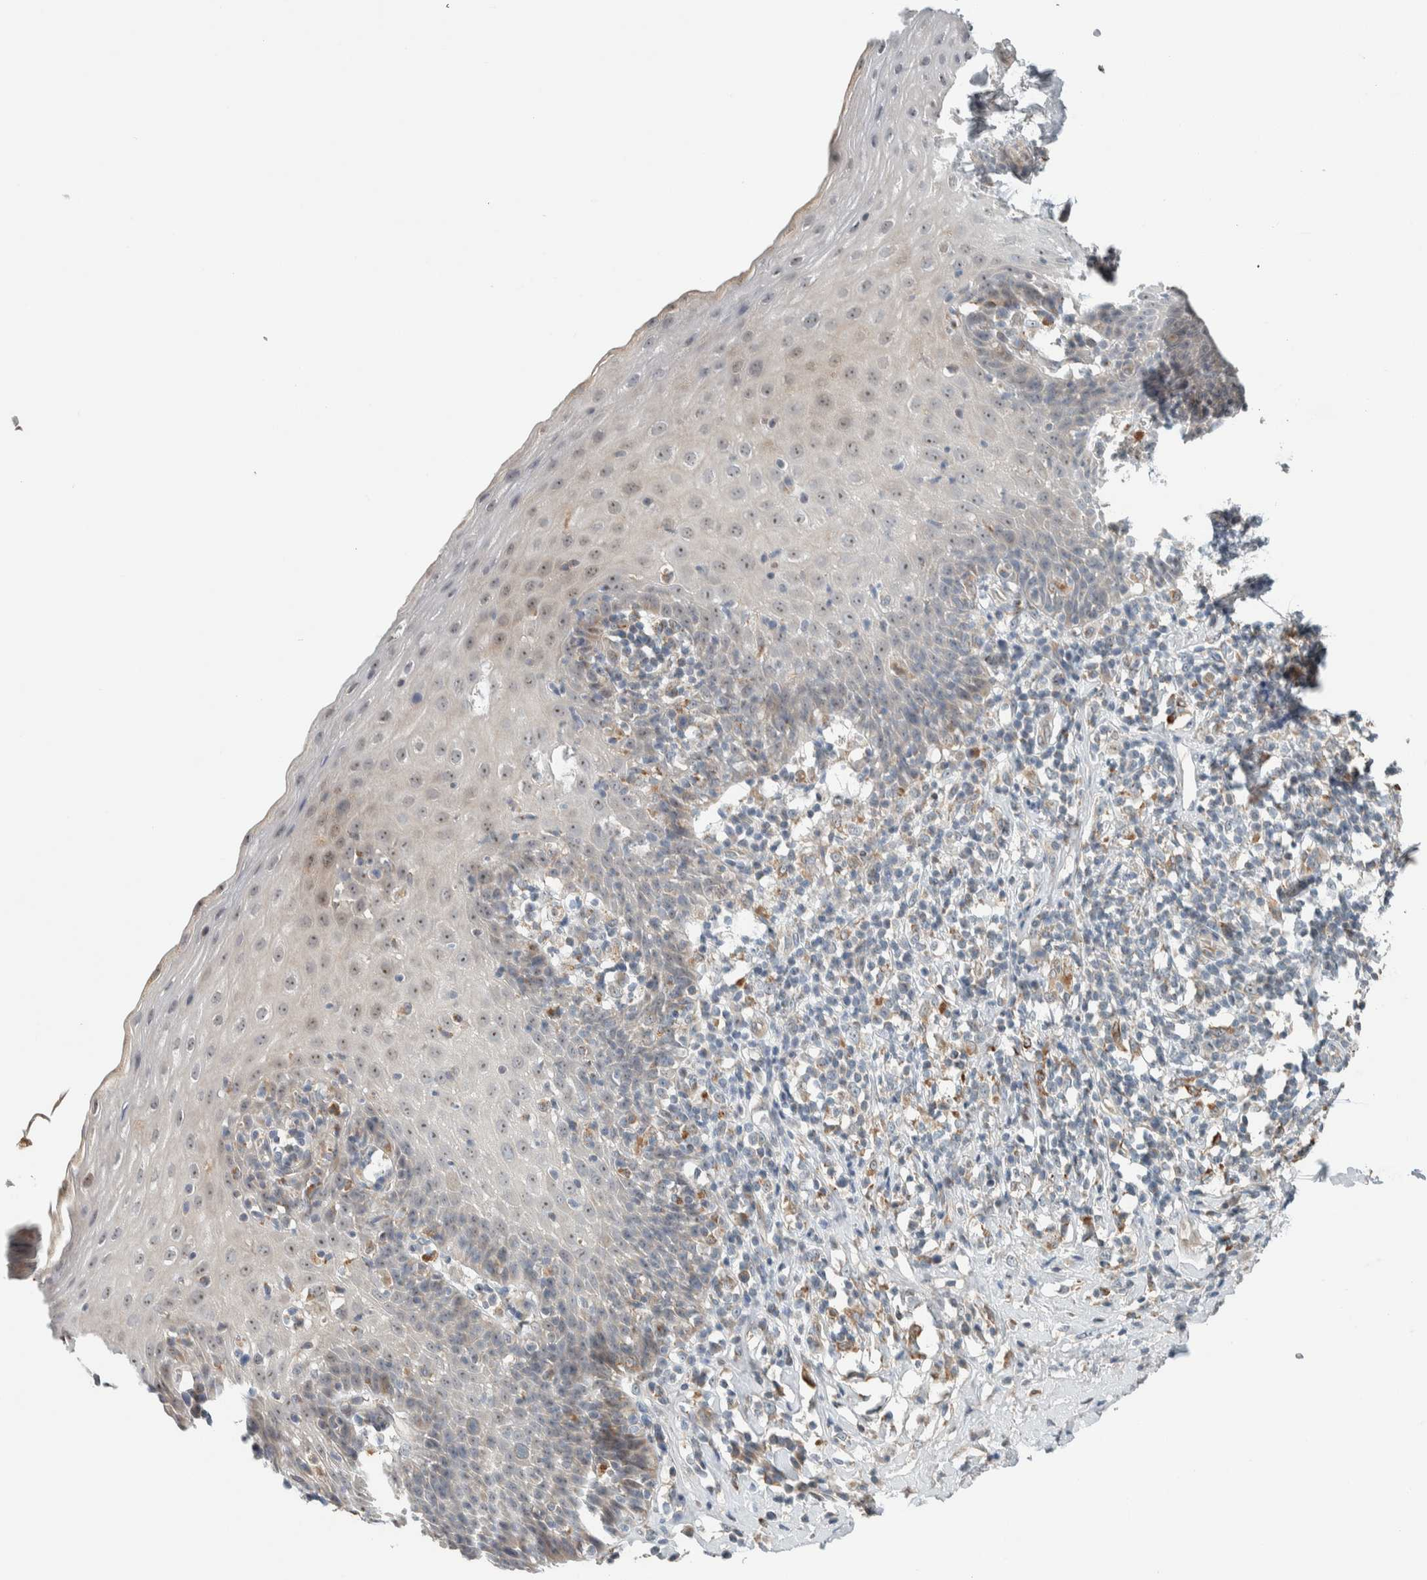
{"staining": {"intensity": "weak", "quantity": "<25%", "location": "nuclear"}, "tissue": "esophagus", "cell_type": "Squamous epithelial cells", "image_type": "normal", "snomed": [{"axis": "morphology", "description": "Normal tissue, NOS"}, {"axis": "topography", "description": "Esophagus"}], "caption": "An immunohistochemistry (IHC) image of unremarkable esophagus is shown. There is no staining in squamous epithelial cells of esophagus. The staining is performed using DAB brown chromogen with nuclei counter-stained in using hematoxylin.", "gene": "SLFN12L", "patient": {"sex": "female", "age": 61}}